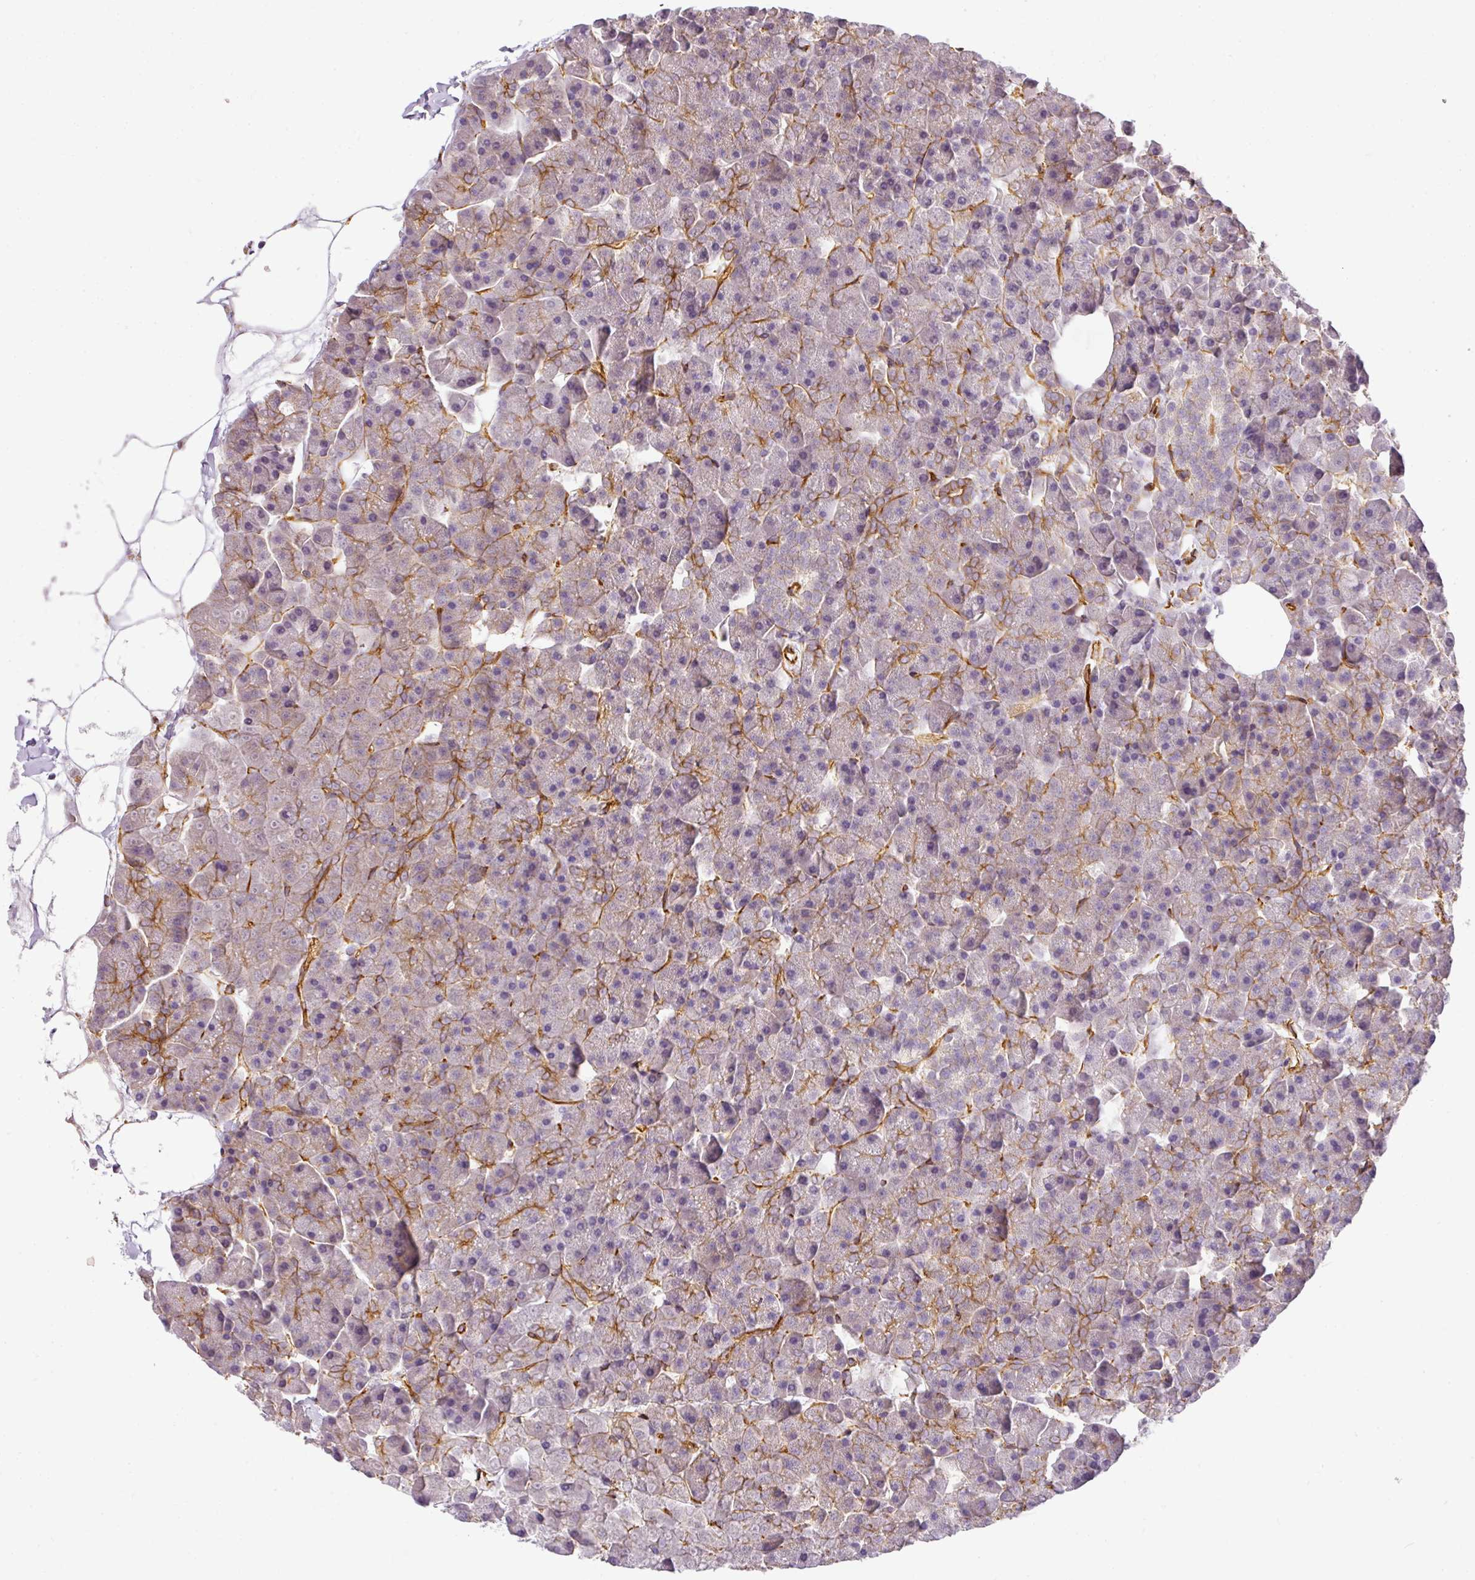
{"staining": {"intensity": "moderate", "quantity": "25%-75%", "location": "cytoplasmic/membranous"}, "tissue": "pancreas", "cell_type": "Exocrine glandular cells", "image_type": "normal", "snomed": [{"axis": "morphology", "description": "Normal tissue, NOS"}, {"axis": "topography", "description": "Pancreas"}], "caption": "IHC (DAB (3,3'-diaminobenzidine)) staining of unremarkable human pancreas shows moderate cytoplasmic/membranous protein positivity in about 25%-75% of exocrine glandular cells. (Stains: DAB in brown, nuclei in blue, Microscopy: brightfield microscopy at high magnification).", "gene": "OR11H4", "patient": {"sex": "male", "age": 35}}